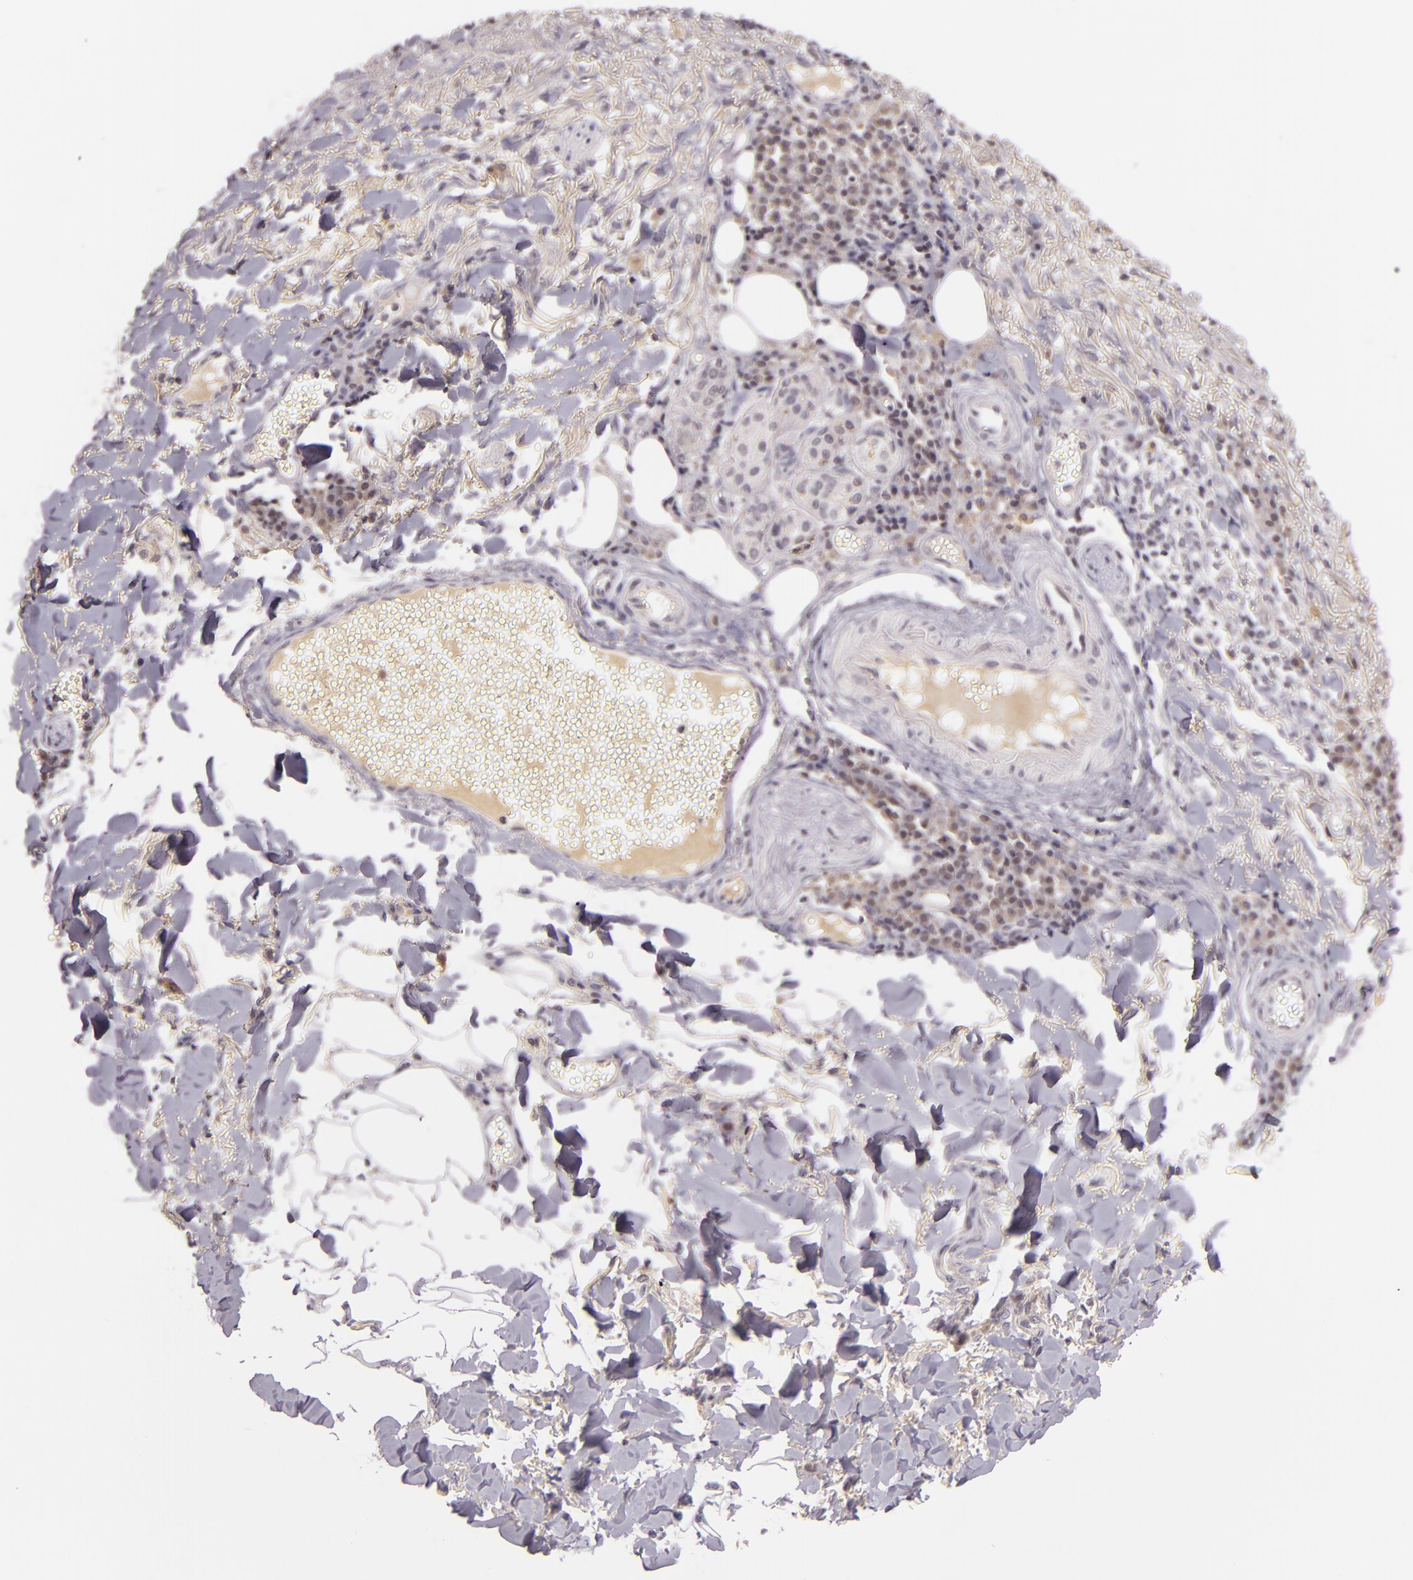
{"staining": {"intensity": "weak", "quantity": "<25%", "location": "cytoplasmic/membranous"}, "tissue": "skin cancer", "cell_type": "Tumor cells", "image_type": "cancer", "snomed": [{"axis": "morphology", "description": "Basal cell carcinoma"}, {"axis": "topography", "description": "Skin"}], "caption": "This is an immunohistochemistry (IHC) image of human skin cancer. There is no expression in tumor cells.", "gene": "CASP8", "patient": {"sex": "female", "age": 89}}